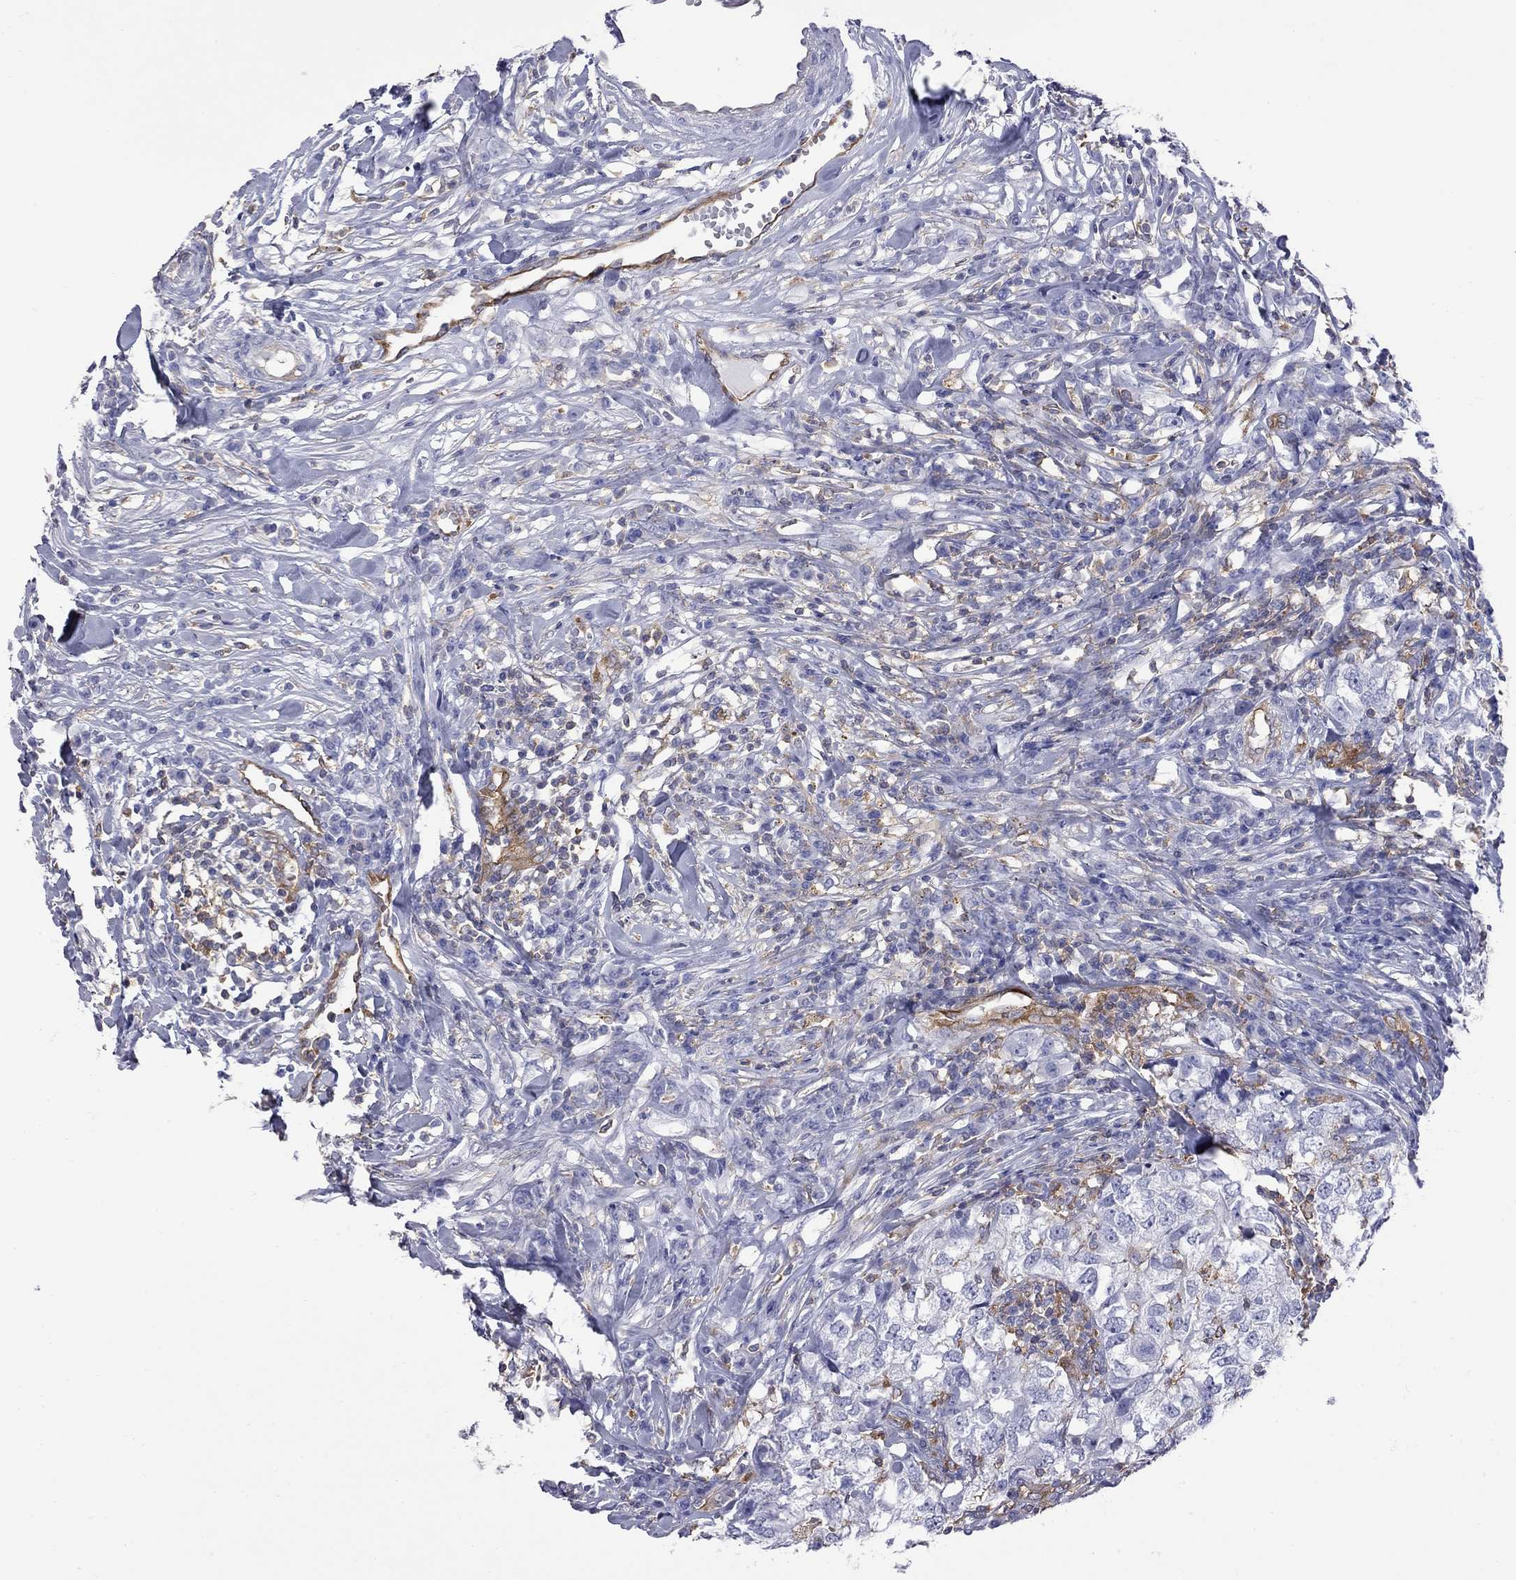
{"staining": {"intensity": "negative", "quantity": "none", "location": "none"}, "tissue": "breast cancer", "cell_type": "Tumor cells", "image_type": "cancer", "snomed": [{"axis": "morphology", "description": "Duct carcinoma"}, {"axis": "topography", "description": "Breast"}], "caption": "Immunohistochemistry (IHC) of breast invasive ductal carcinoma displays no expression in tumor cells. (Brightfield microscopy of DAB immunohistochemistry (IHC) at high magnification).", "gene": "ABI3", "patient": {"sex": "female", "age": 30}}